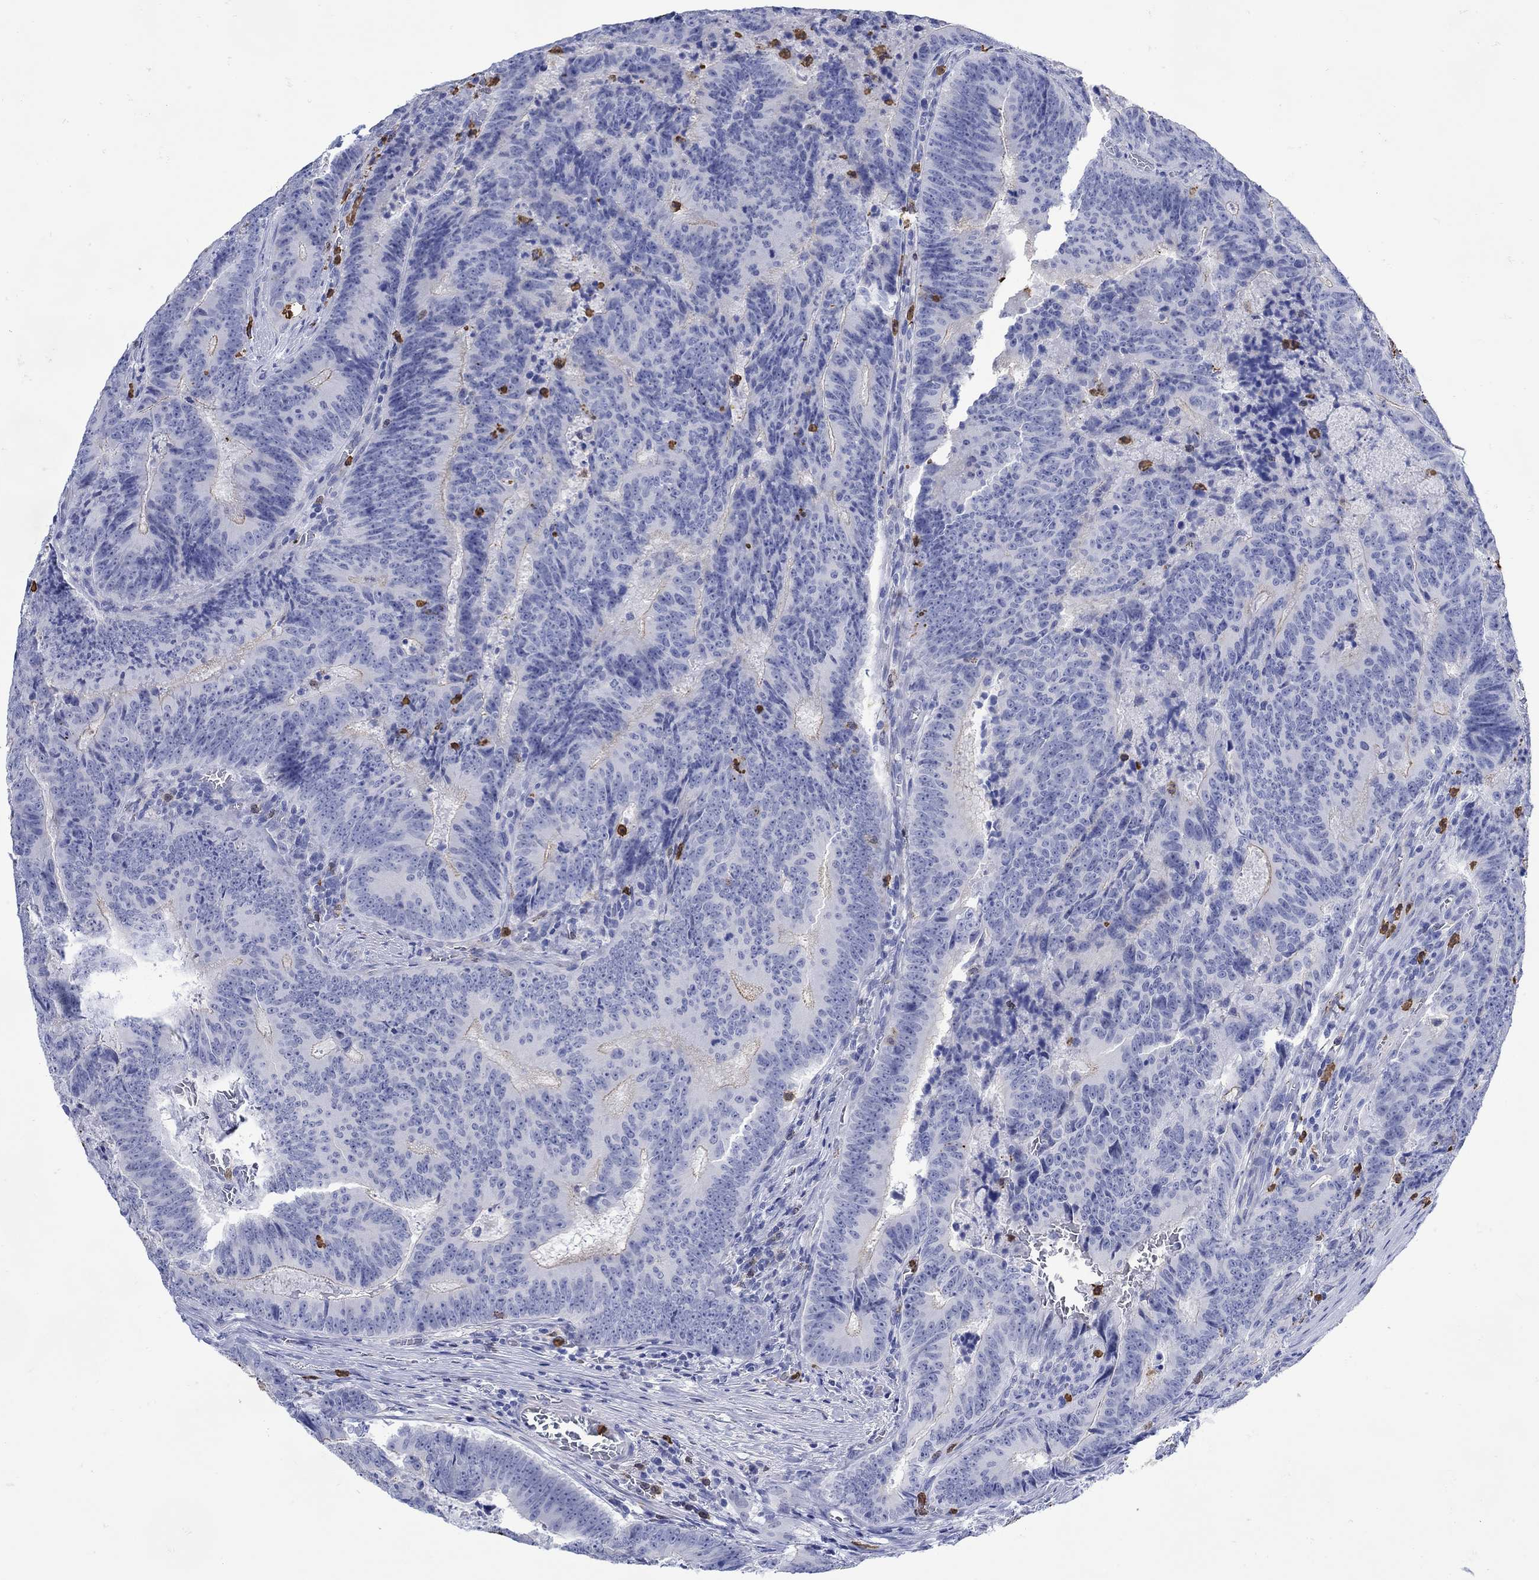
{"staining": {"intensity": "negative", "quantity": "none", "location": "none"}, "tissue": "colorectal cancer", "cell_type": "Tumor cells", "image_type": "cancer", "snomed": [{"axis": "morphology", "description": "Adenocarcinoma, NOS"}, {"axis": "topography", "description": "Colon"}], "caption": "The photomicrograph exhibits no staining of tumor cells in colorectal cancer.", "gene": "LINGO3", "patient": {"sex": "female", "age": 82}}